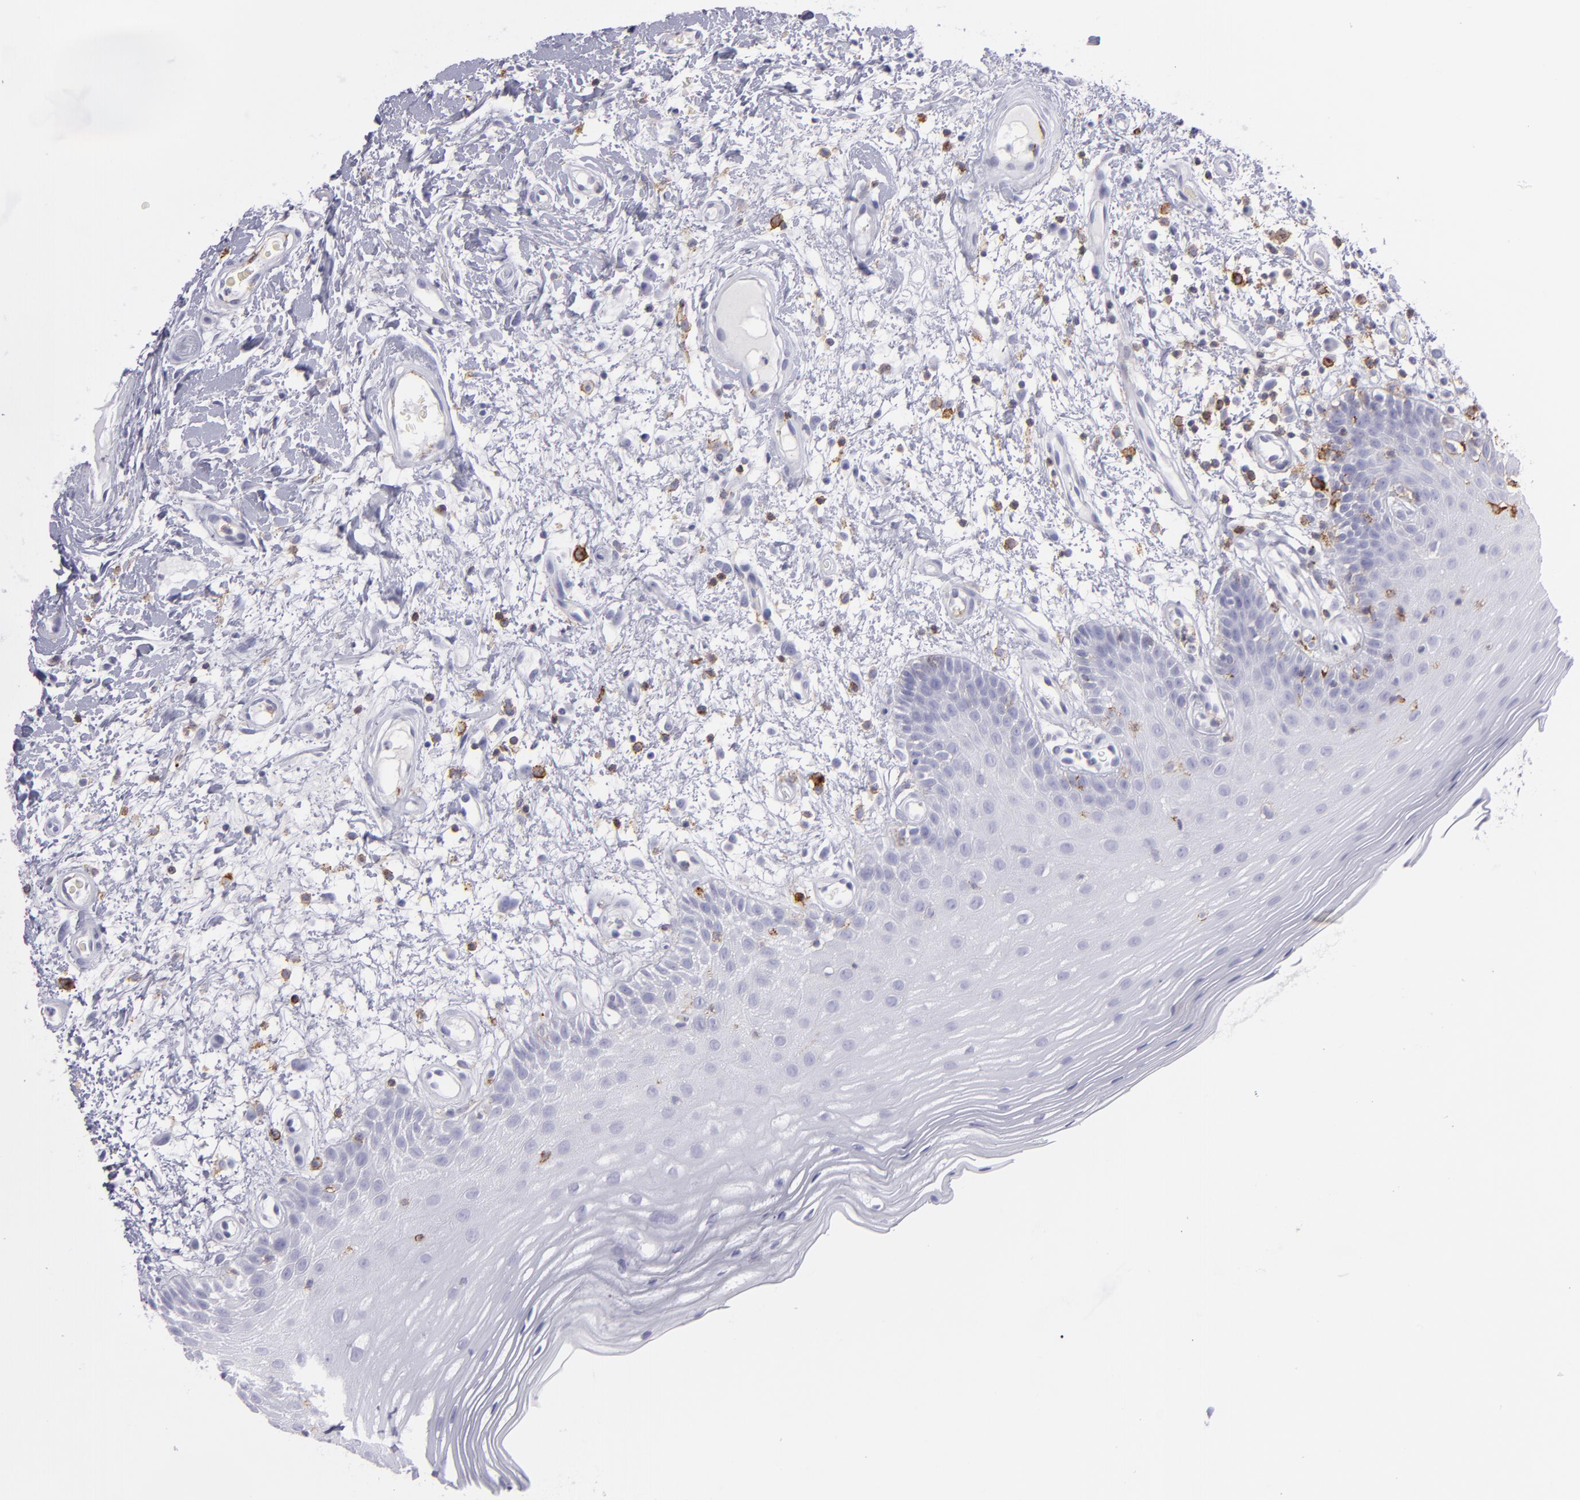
{"staining": {"intensity": "negative", "quantity": "none", "location": "none"}, "tissue": "oral mucosa", "cell_type": "Squamous epithelial cells", "image_type": "normal", "snomed": [{"axis": "morphology", "description": "Normal tissue, NOS"}, {"axis": "morphology", "description": "Squamous cell carcinoma, NOS"}, {"axis": "topography", "description": "Skeletal muscle"}, {"axis": "topography", "description": "Oral tissue"}, {"axis": "topography", "description": "Head-Neck"}], "caption": "The photomicrograph displays no staining of squamous epithelial cells in unremarkable oral mucosa. (DAB IHC visualized using brightfield microscopy, high magnification).", "gene": "SELPLG", "patient": {"sex": "male", "age": 71}}